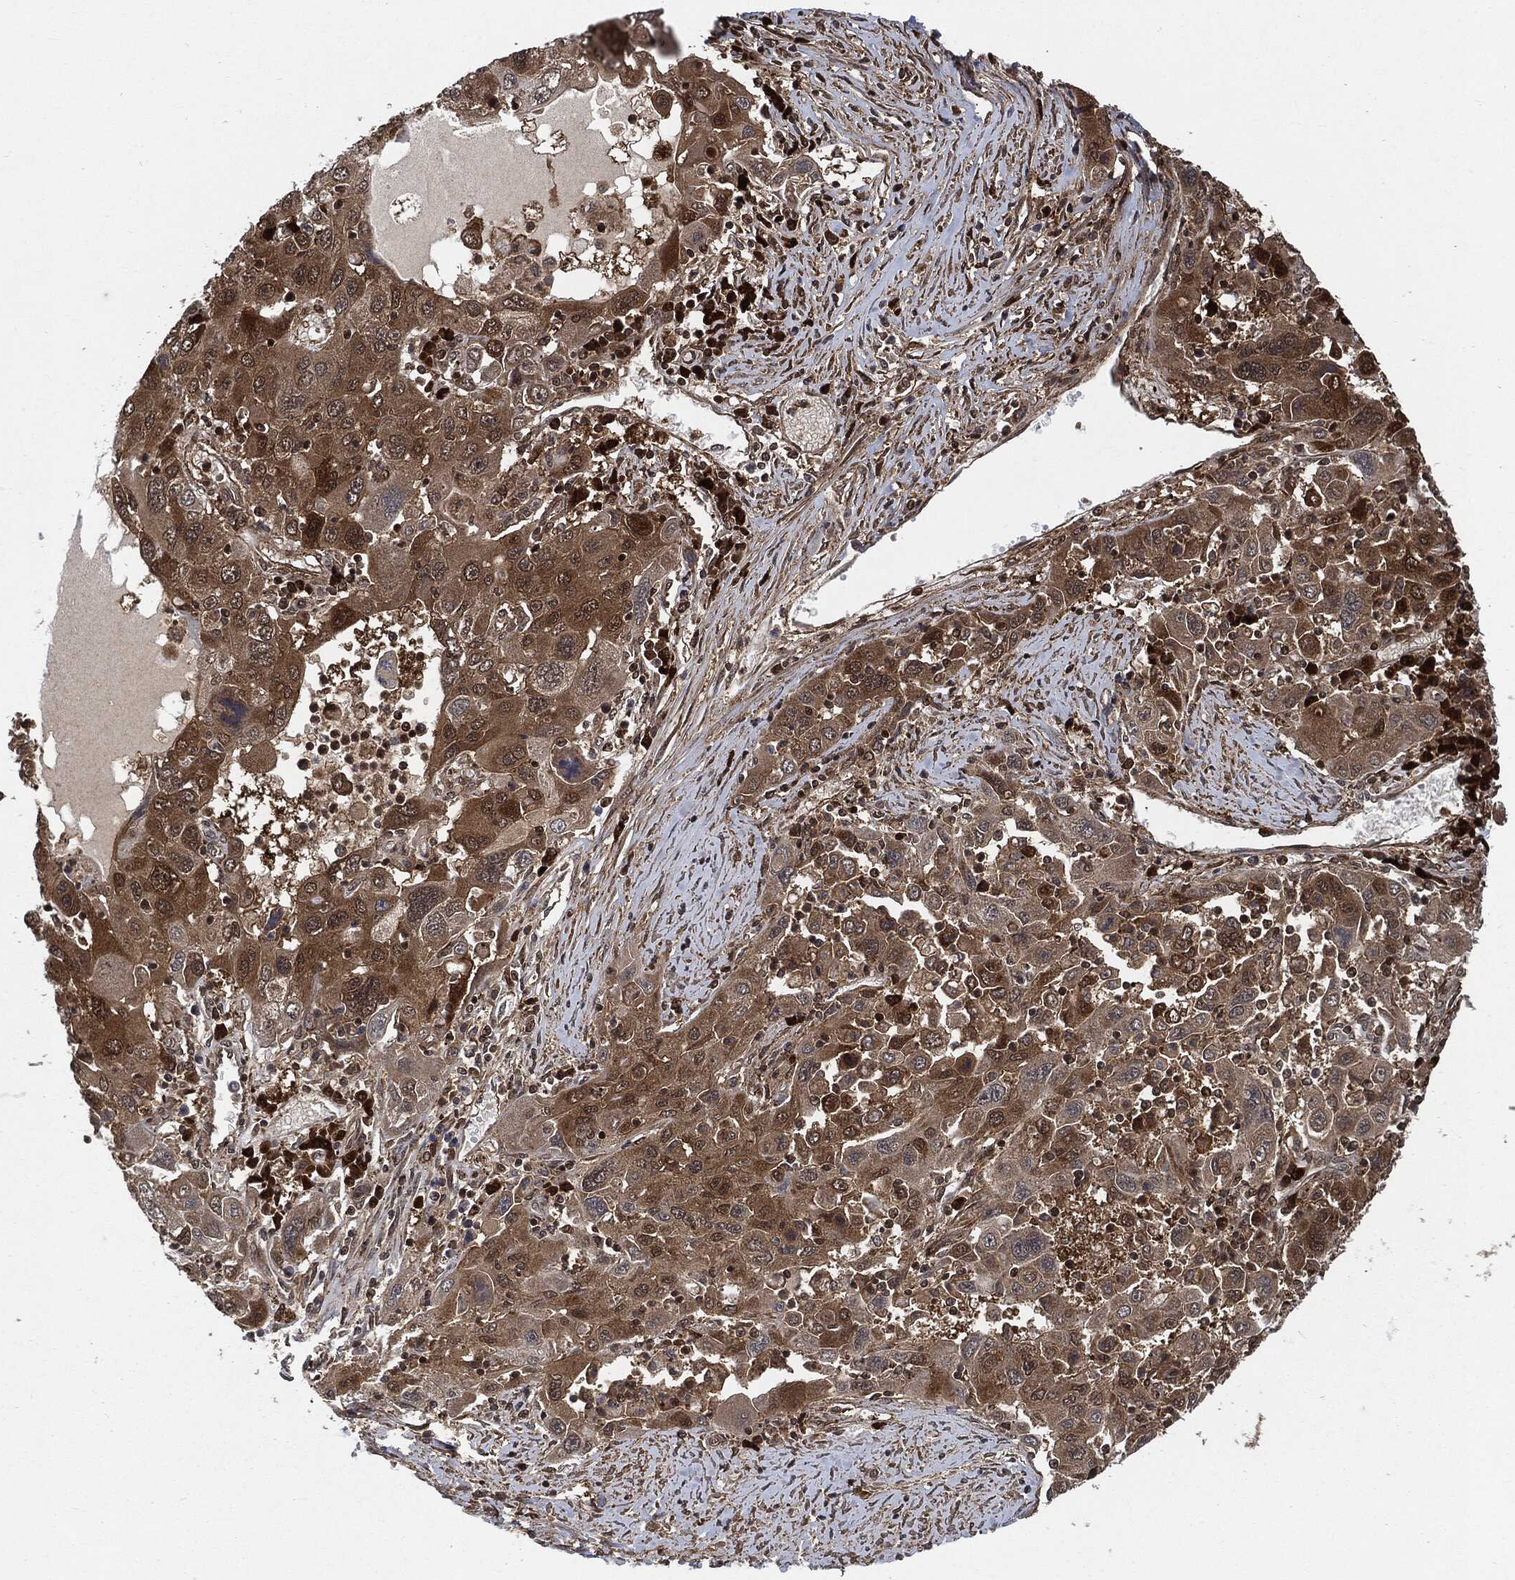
{"staining": {"intensity": "moderate", "quantity": ">75%", "location": "cytoplasmic/membranous,nuclear"}, "tissue": "stomach cancer", "cell_type": "Tumor cells", "image_type": "cancer", "snomed": [{"axis": "morphology", "description": "Adenocarcinoma, NOS"}, {"axis": "topography", "description": "Stomach"}], "caption": "Immunohistochemistry of human stomach adenocarcinoma displays medium levels of moderate cytoplasmic/membranous and nuclear staining in approximately >75% of tumor cells.", "gene": "CUTA", "patient": {"sex": "male", "age": 56}}